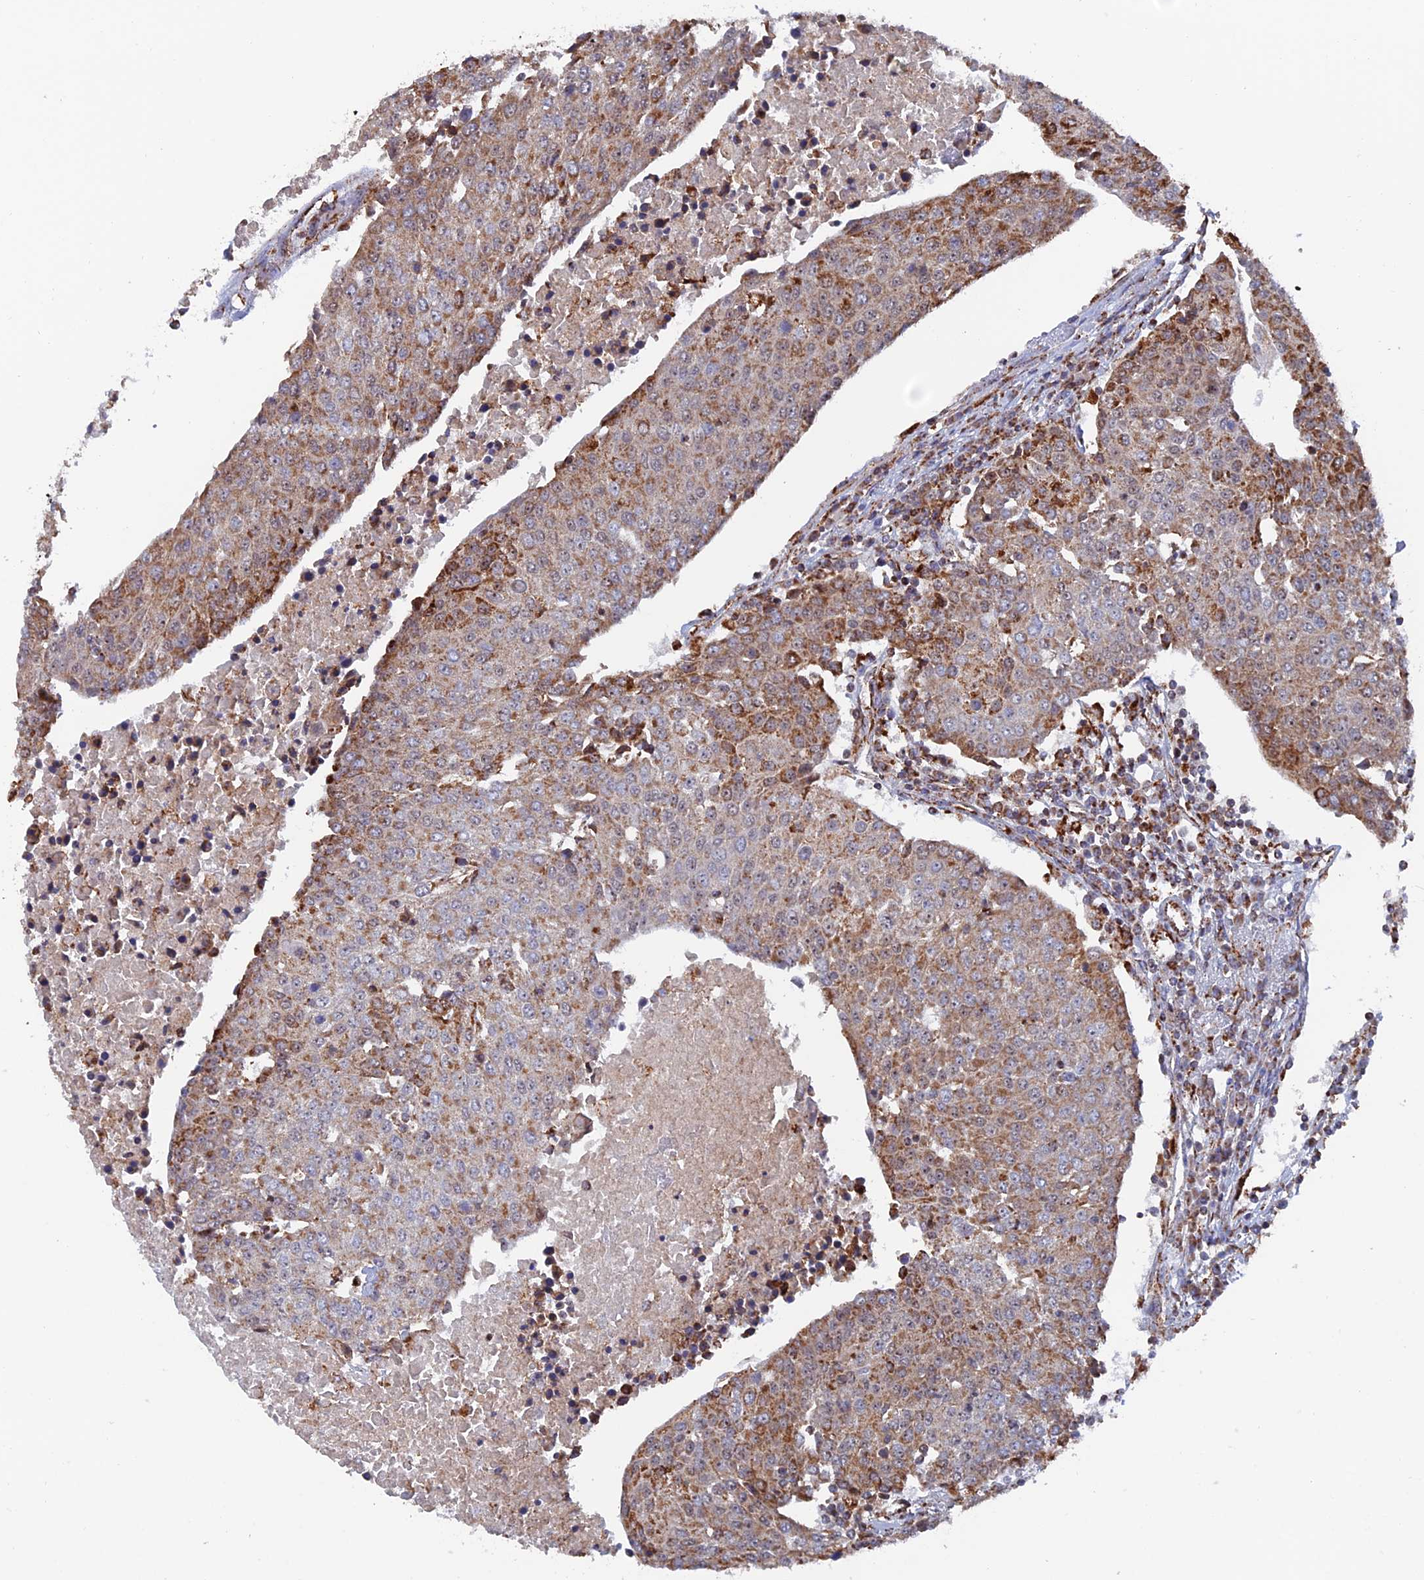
{"staining": {"intensity": "moderate", "quantity": "25%-75%", "location": "cytoplasmic/membranous"}, "tissue": "urothelial cancer", "cell_type": "Tumor cells", "image_type": "cancer", "snomed": [{"axis": "morphology", "description": "Urothelial carcinoma, High grade"}, {"axis": "topography", "description": "Urinary bladder"}], "caption": "Urothelial cancer stained with a protein marker reveals moderate staining in tumor cells.", "gene": "DTYMK", "patient": {"sex": "female", "age": 85}}